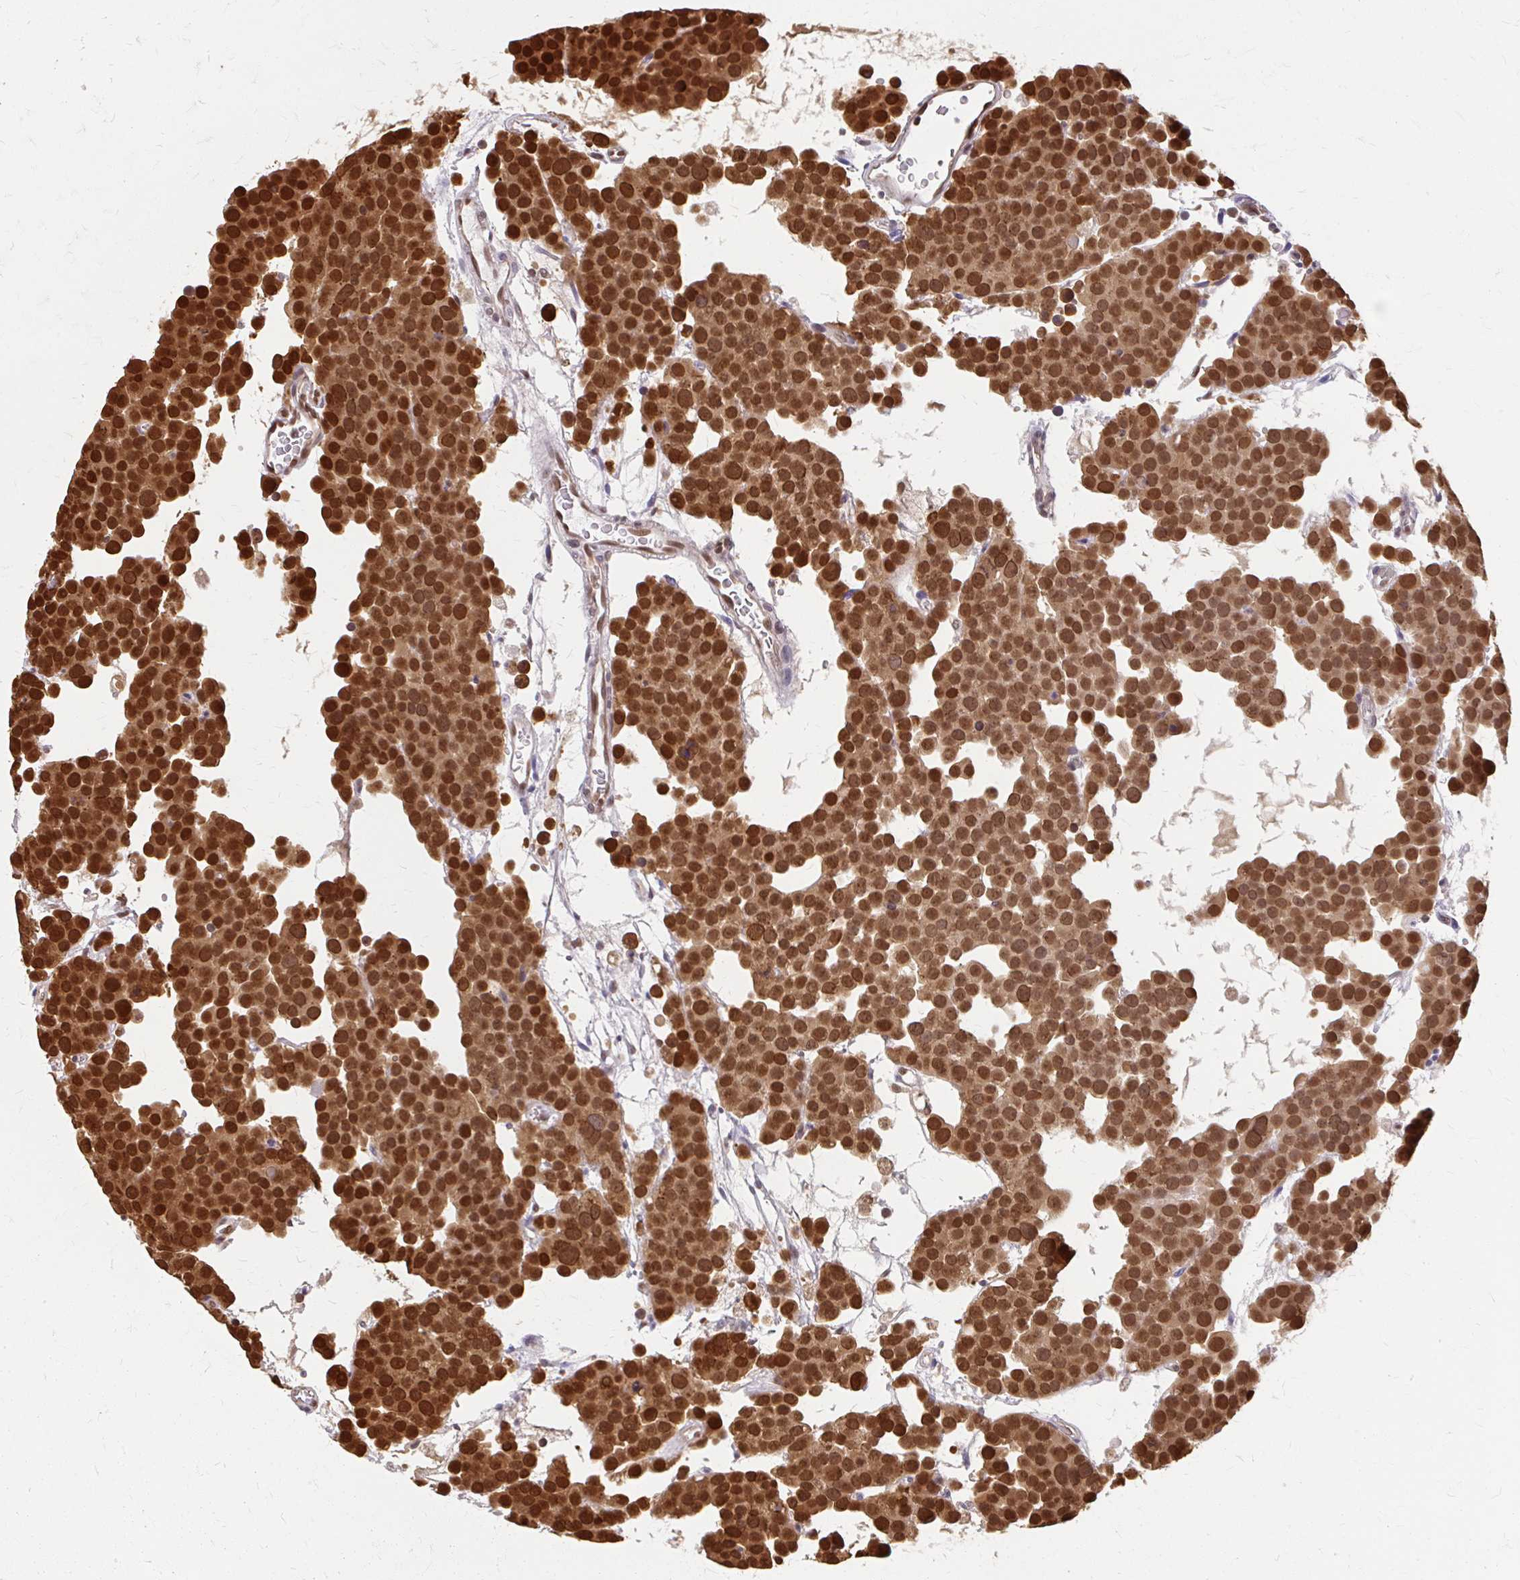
{"staining": {"intensity": "strong", "quantity": ">75%", "location": "cytoplasmic/membranous,nuclear"}, "tissue": "testis cancer", "cell_type": "Tumor cells", "image_type": "cancer", "snomed": [{"axis": "morphology", "description": "Seminoma, NOS"}, {"axis": "topography", "description": "Testis"}], "caption": "Immunohistochemical staining of testis cancer (seminoma) reveals high levels of strong cytoplasmic/membranous and nuclear protein positivity in about >75% of tumor cells. (Stains: DAB (3,3'-diaminobenzidine) in brown, nuclei in blue, Microscopy: brightfield microscopy at high magnification).", "gene": "XPO1", "patient": {"sex": "male", "age": 71}}